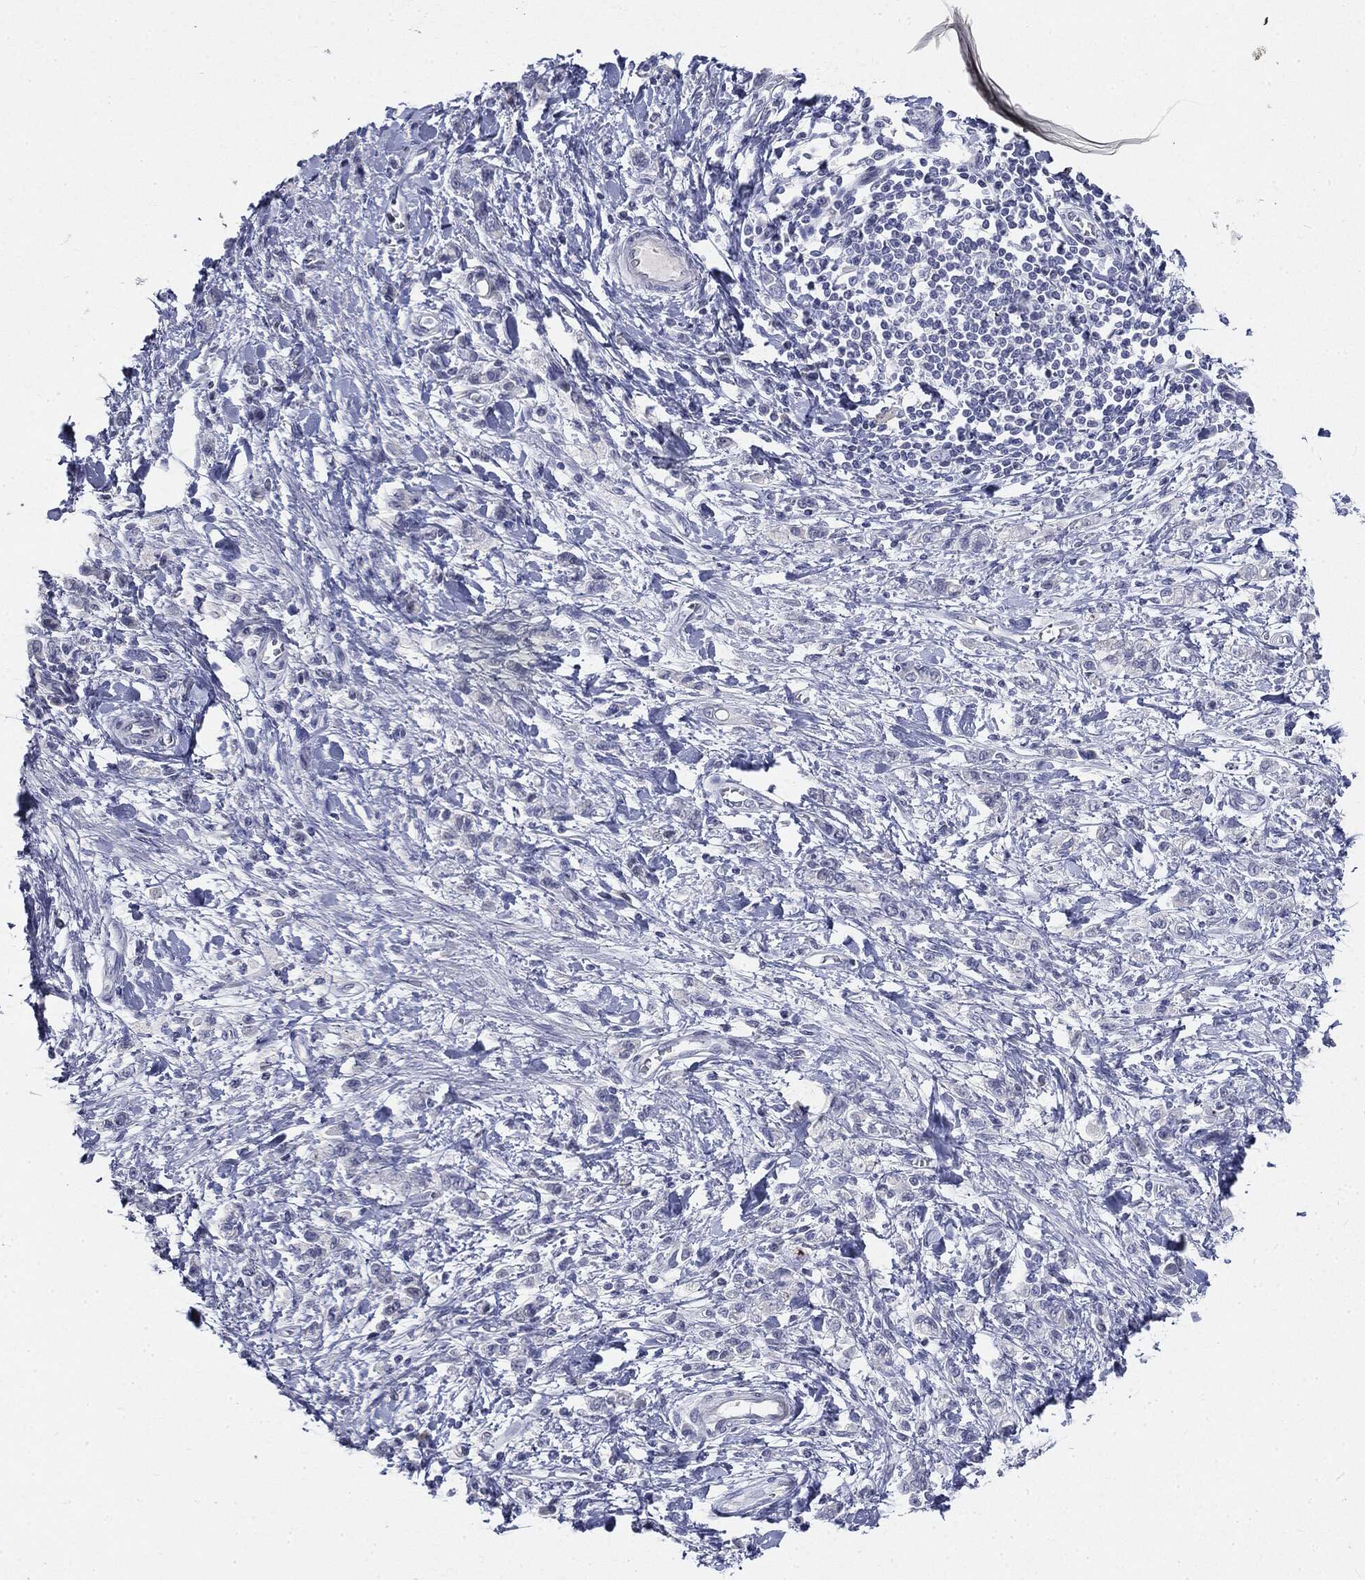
{"staining": {"intensity": "negative", "quantity": "none", "location": "none"}, "tissue": "stomach cancer", "cell_type": "Tumor cells", "image_type": "cancer", "snomed": [{"axis": "morphology", "description": "Adenocarcinoma, NOS"}, {"axis": "topography", "description": "Stomach"}], "caption": "IHC image of neoplastic tissue: human adenocarcinoma (stomach) stained with DAB (3,3'-diaminobenzidine) exhibits no significant protein staining in tumor cells.", "gene": "CGB1", "patient": {"sex": "male", "age": 77}}